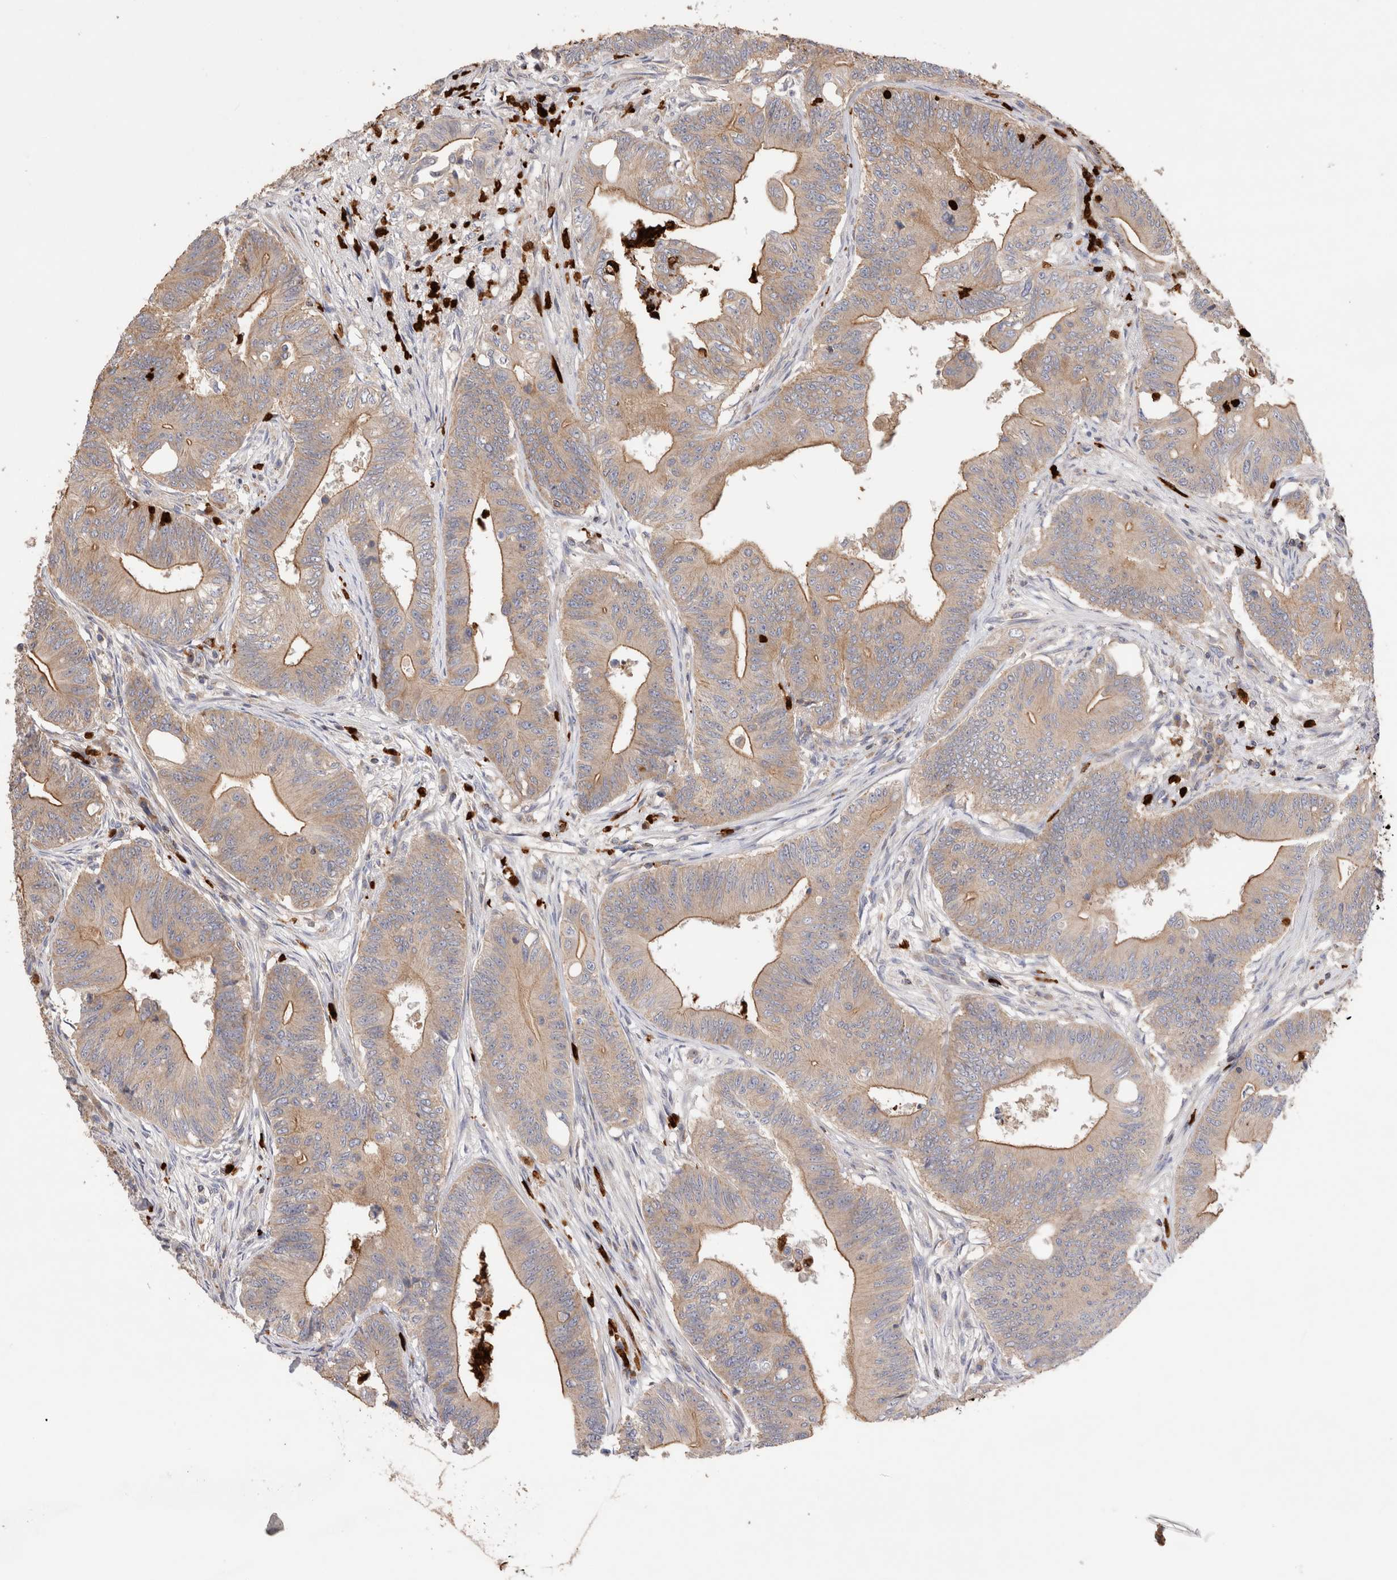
{"staining": {"intensity": "weak", "quantity": ">75%", "location": "cytoplasmic/membranous"}, "tissue": "colorectal cancer", "cell_type": "Tumor cells", "image_type": "cancer", "snomed": [{"axis": "morphology", "description": "Adenoma, NOS"}, {"axis": "morphology", "description": "Adenocarcinoma, NOS"}, {"axis": "topography", "description": "Colon"}], "caption": "Protein expression analysis of human colorectal adenoma reveals weak cytoplasmic/membranous expression in about >75% of tumor cells. Immunohistochemistry stains the protein of interest in brown and the nuclei are stained blue.", "gene": "NXT2", "patient": {"sex": "male", "age": 79}}